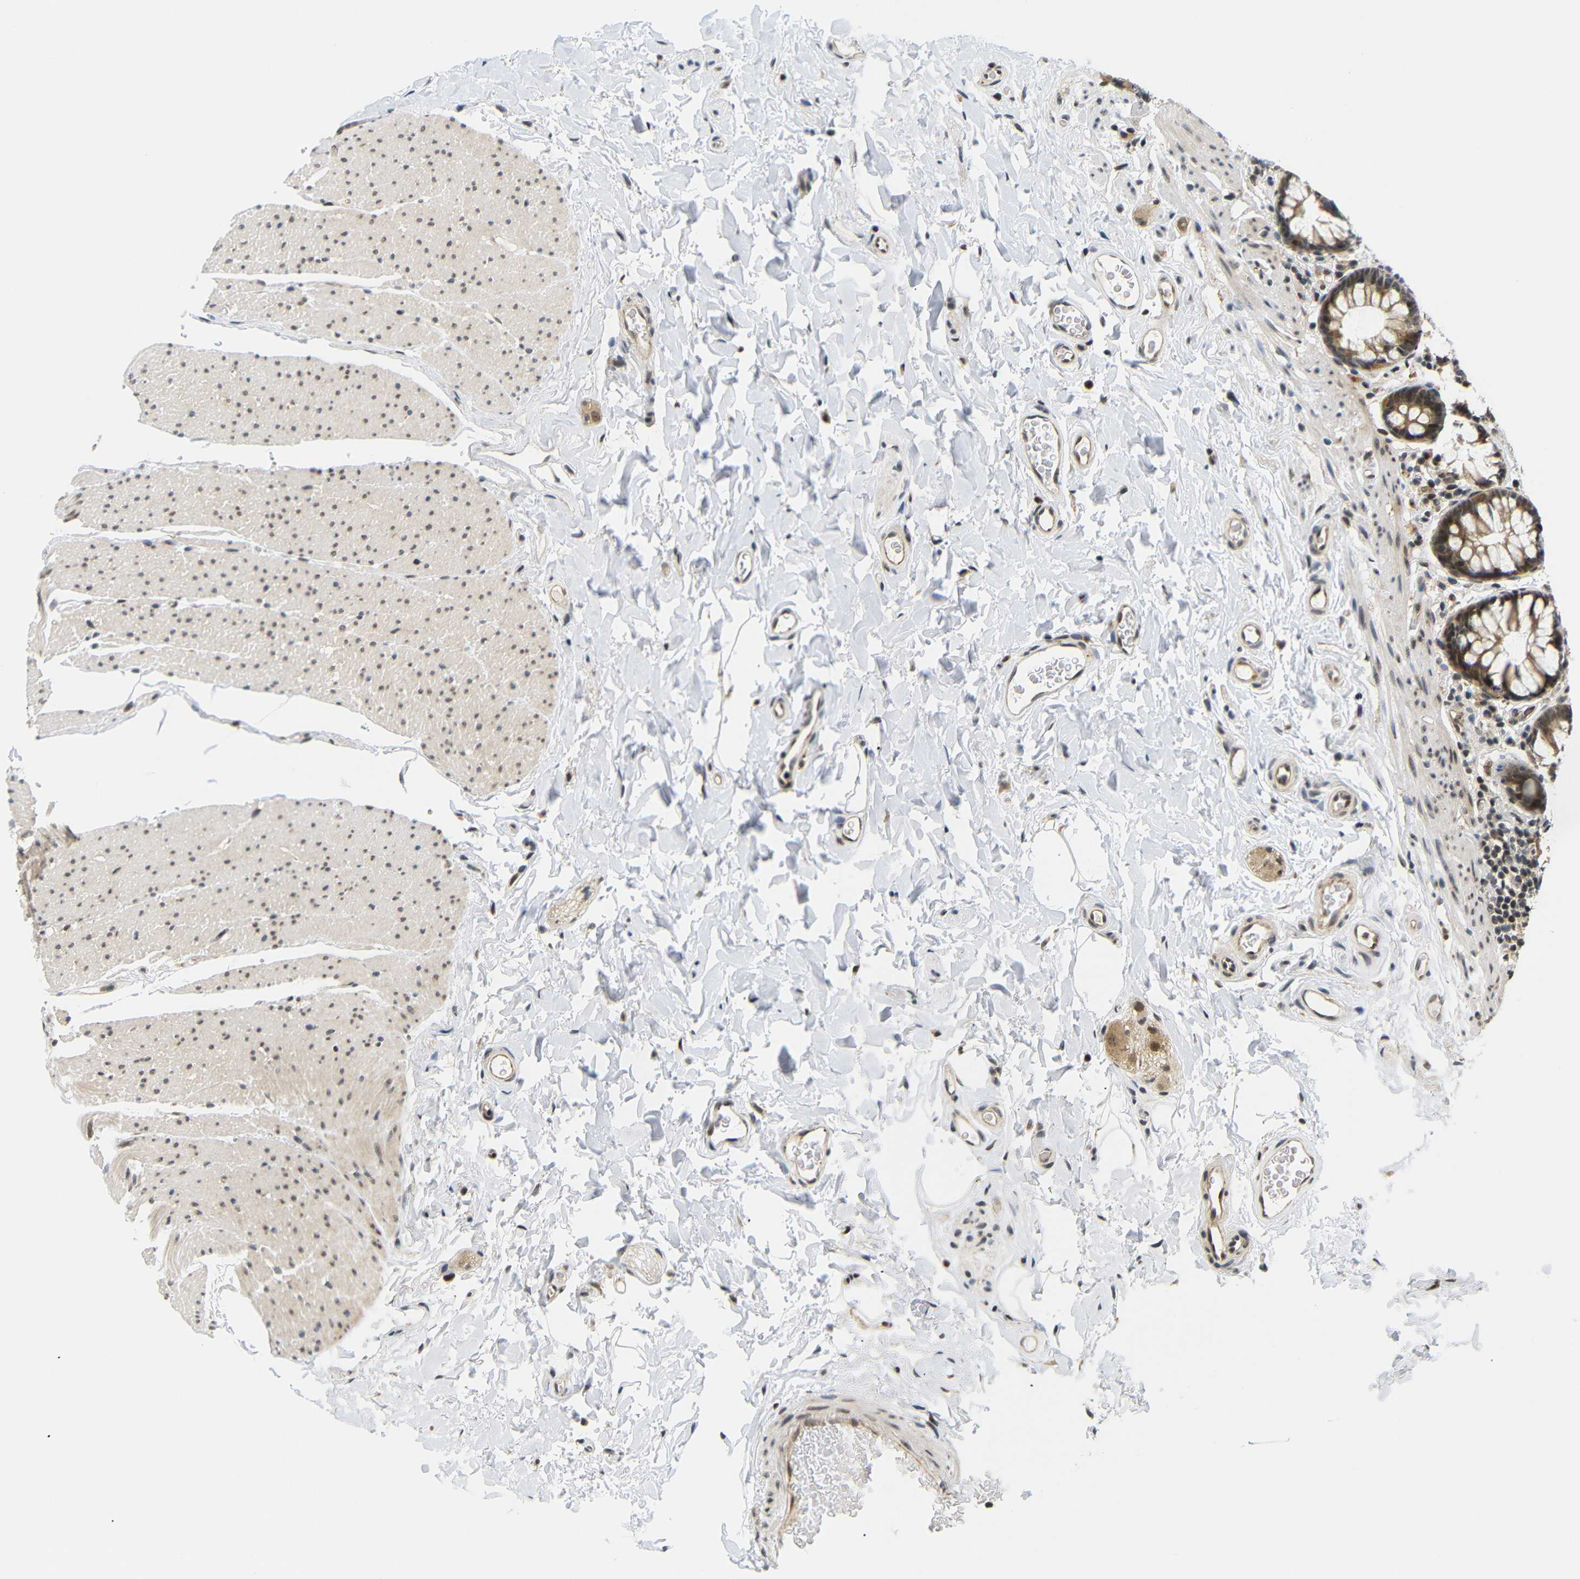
{"staining": {"intensity": "moderate", "quantity": "25%-75%", "location": "cytoplasmic/membranous"}, "tissue": "colon", "cell_type": "Endothelial cells", "image_type": "normal", "snomed": [{"axis": "morphology", "description": "Normal tissue, NOS"}, {"axis": "topography", "description": "Colon"}], "caption": "Immunohistochemical staining of unremarkable colon reveals moderate cytoplasmic/membranous protein staining in about 25%-75% of endothelial cells. The protein of interest is shown in brown color, while the nuclei are stained blue.", "gene": "GJA5", "patient": {"sex": "female", "age": 80}}